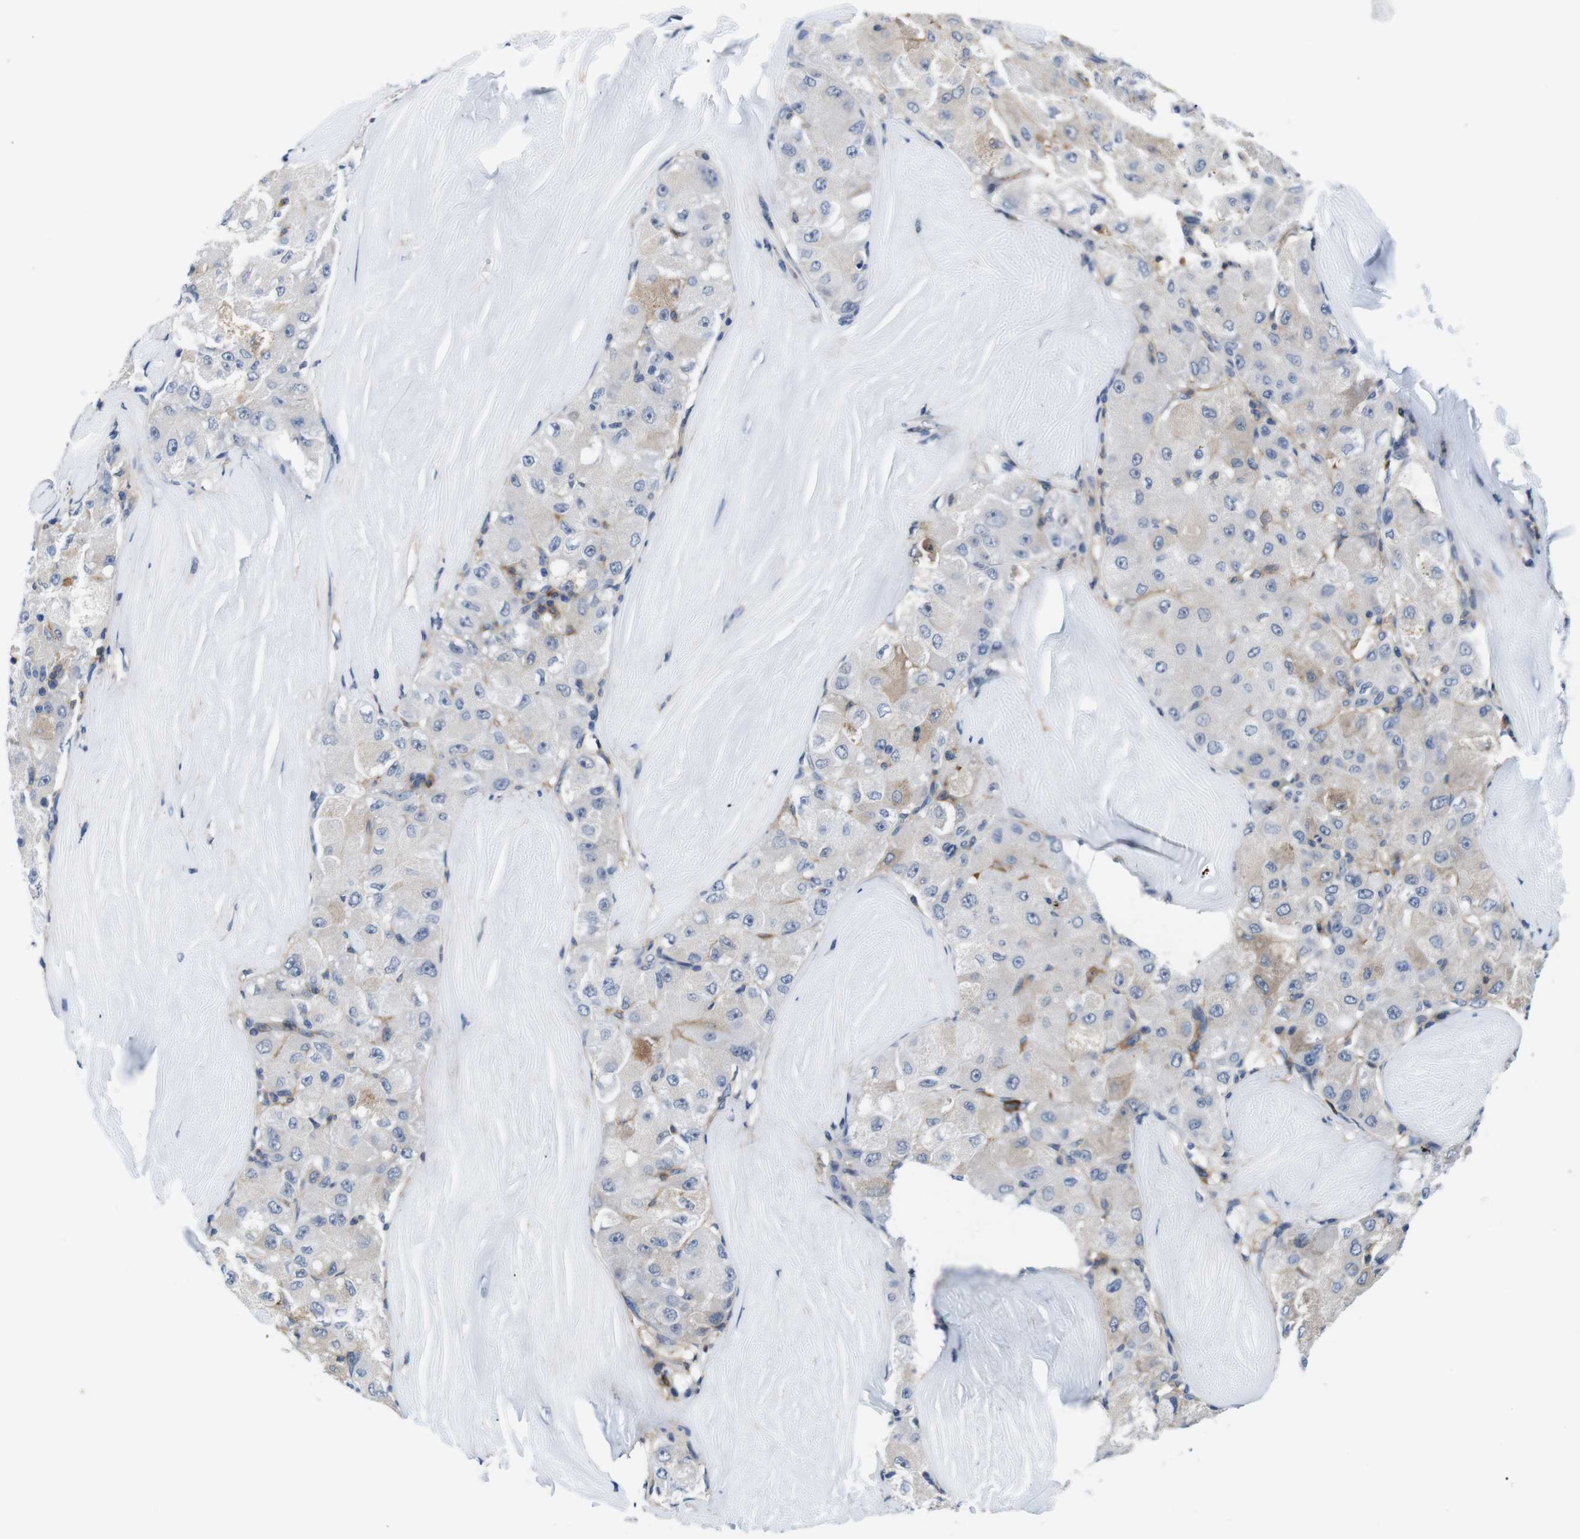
{"staining": {"intensity": "weak", "quantity": "25%-75%", "location": "cytoplasmic/membranous"}, "tissue": "liver cancer", "cell_type": "Tumor cells", "image_type": "cancer", "snomed": [{"axis": "morphology", "description": "Carcinoma, Hepatocellular, NOS"}, {"axis": "topography", "description": "Liver"}], "caption": "Protein positivity by immunohistochemistry (IHC) demonstrates weak cytoplasmic/membranous expression in about 25%-75% of tumor cells in hepatocellular carcinoma (liver).", "gene": "CD300C", "patient": {"sex": "male", "age": 80}}